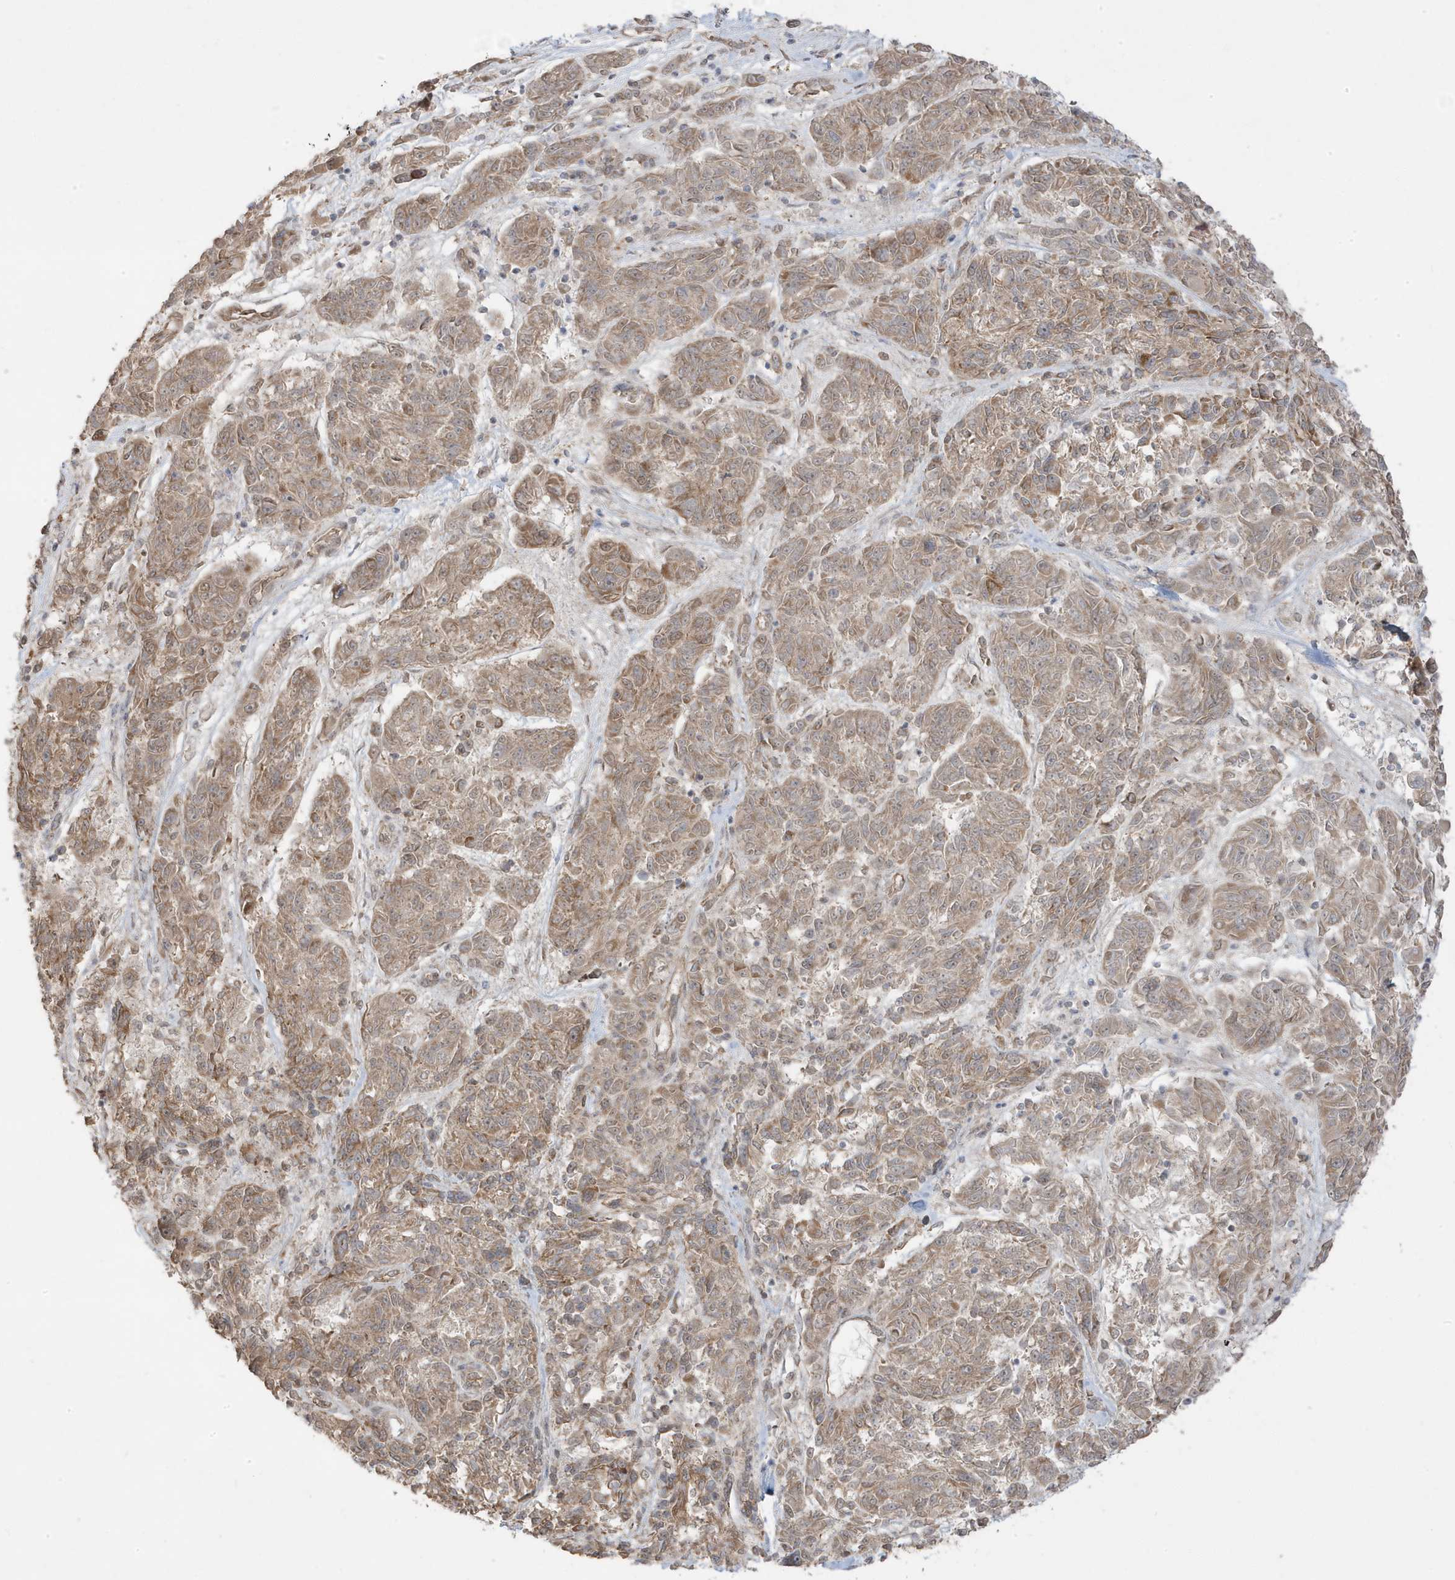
{"staining": {"intensity": "moderate", "quantity": ">75%", "location": "cytoplasmic/membranous"}, "tissue": "melanoma", "cell_type": "Tumor cells", "image_type": "cancer", "snomed": [{"axis": "morphology", "description": "Malignant melanoma, NOS"}, {"axis": "topography", "description": "Skin"}], "caption": "A photomicrograph of malignant melanoma stained for a protein shows moderate cytoplasmic/membranous brown staining in tumor cells. (IHC, brightfield microscopy, high magnification).", "gene": "DNAJC12", "patient": {"sex": "male", "age": 53}}